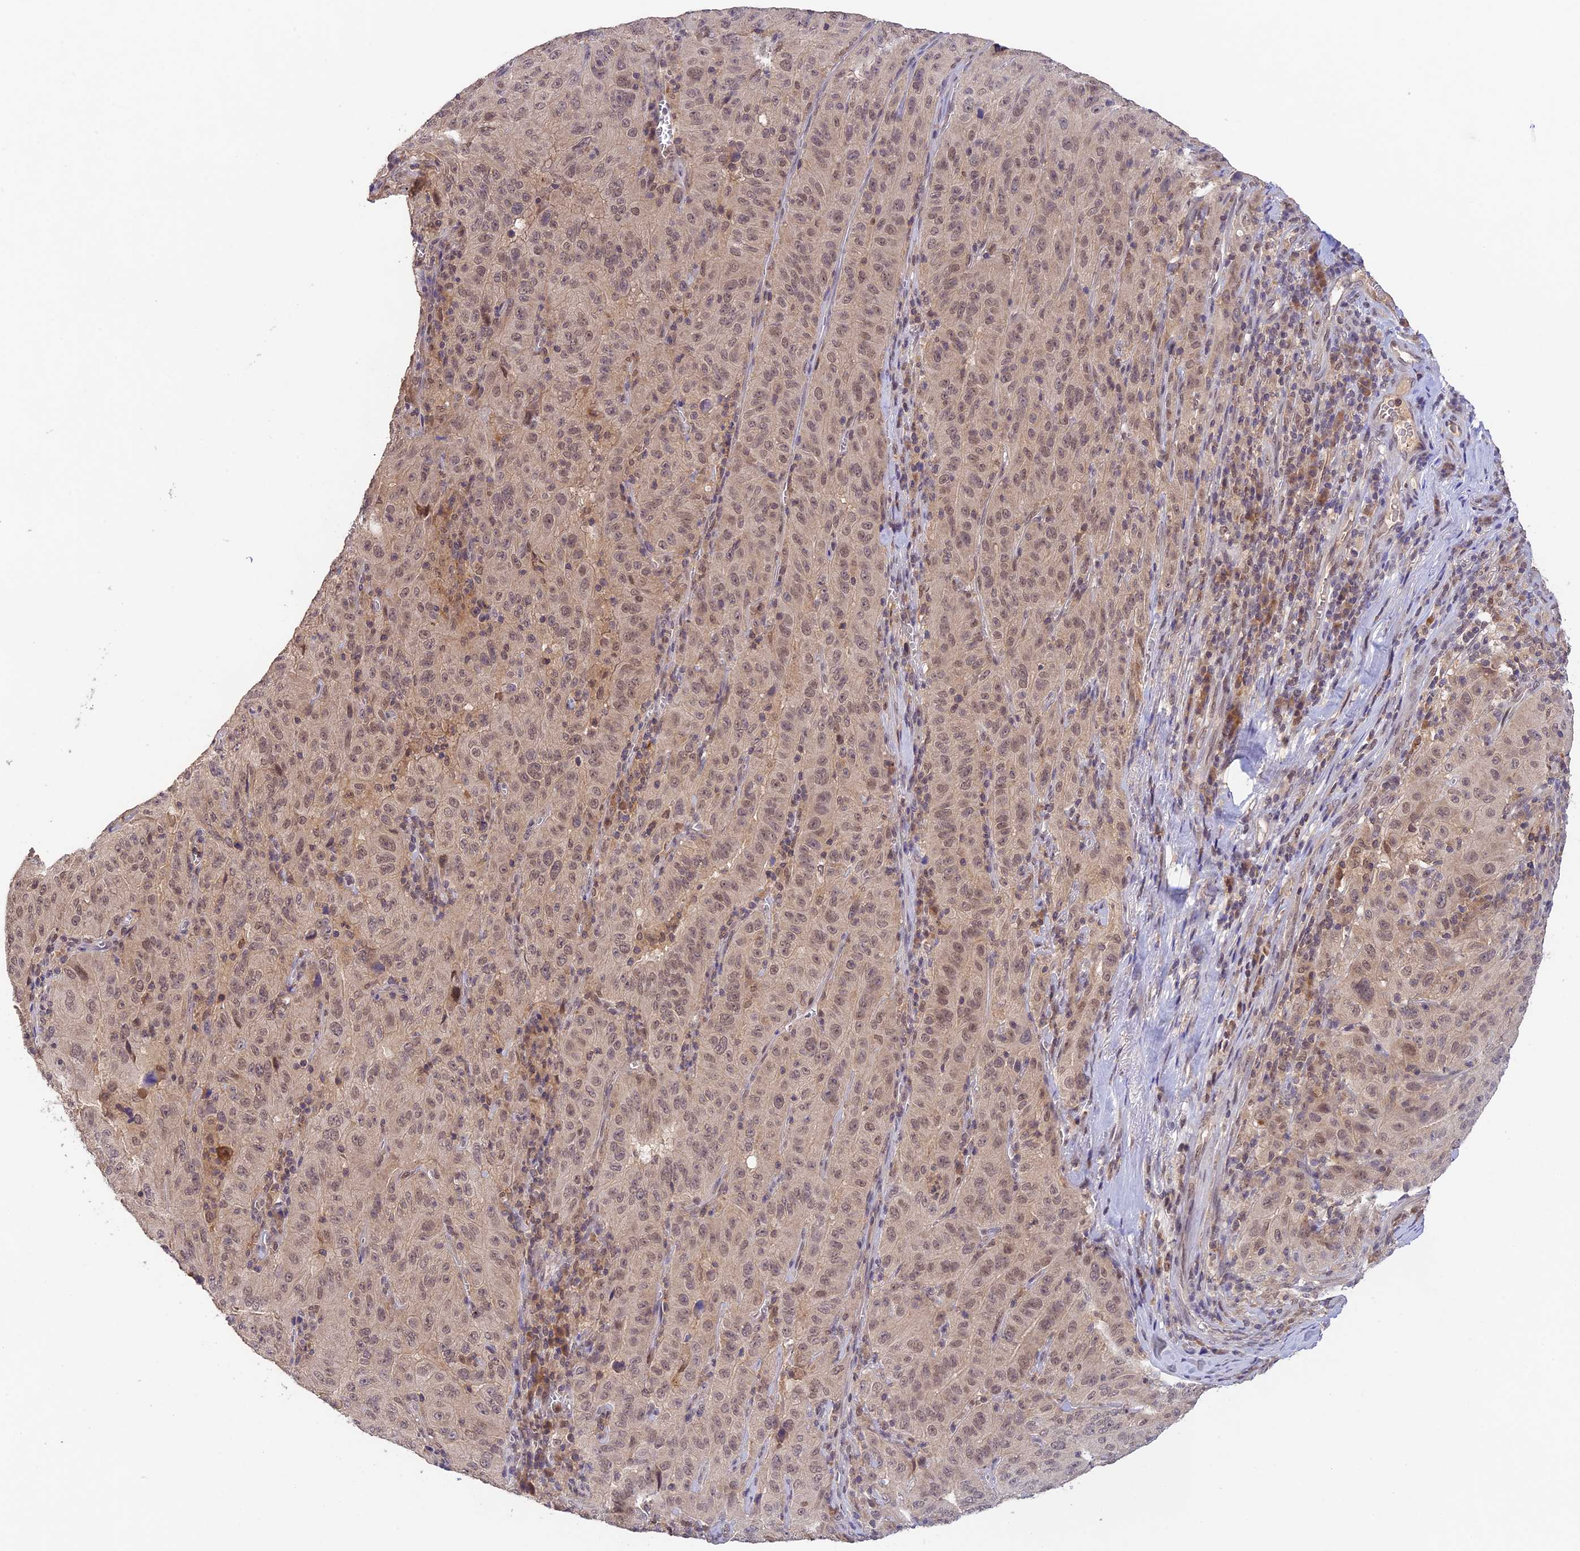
{"staining": {"intensity": "weak", "quantity": ">75%", "location": "nuclear"}, "tissue": "pancreatic cancer", "cell_type": "Tumor cells", "image_type": "cancer", "snomed": [{"axis": "morphology", "description": "Adenocarcinoma, NOS"}, {"axis": "topography", "description": "Pancreas"}], "caption": "Immunohistochemistry histopathology image of neoplastic tissue: pancreatic cancer stained using immunohistochemistry (IHC) shows low levels of weak protein expression localized specifically in the nuclear of tumor cells, appearing as a nuclear brown color.", "gene": "ZNF436", "patient": {"sex": "male", "age": 63}}